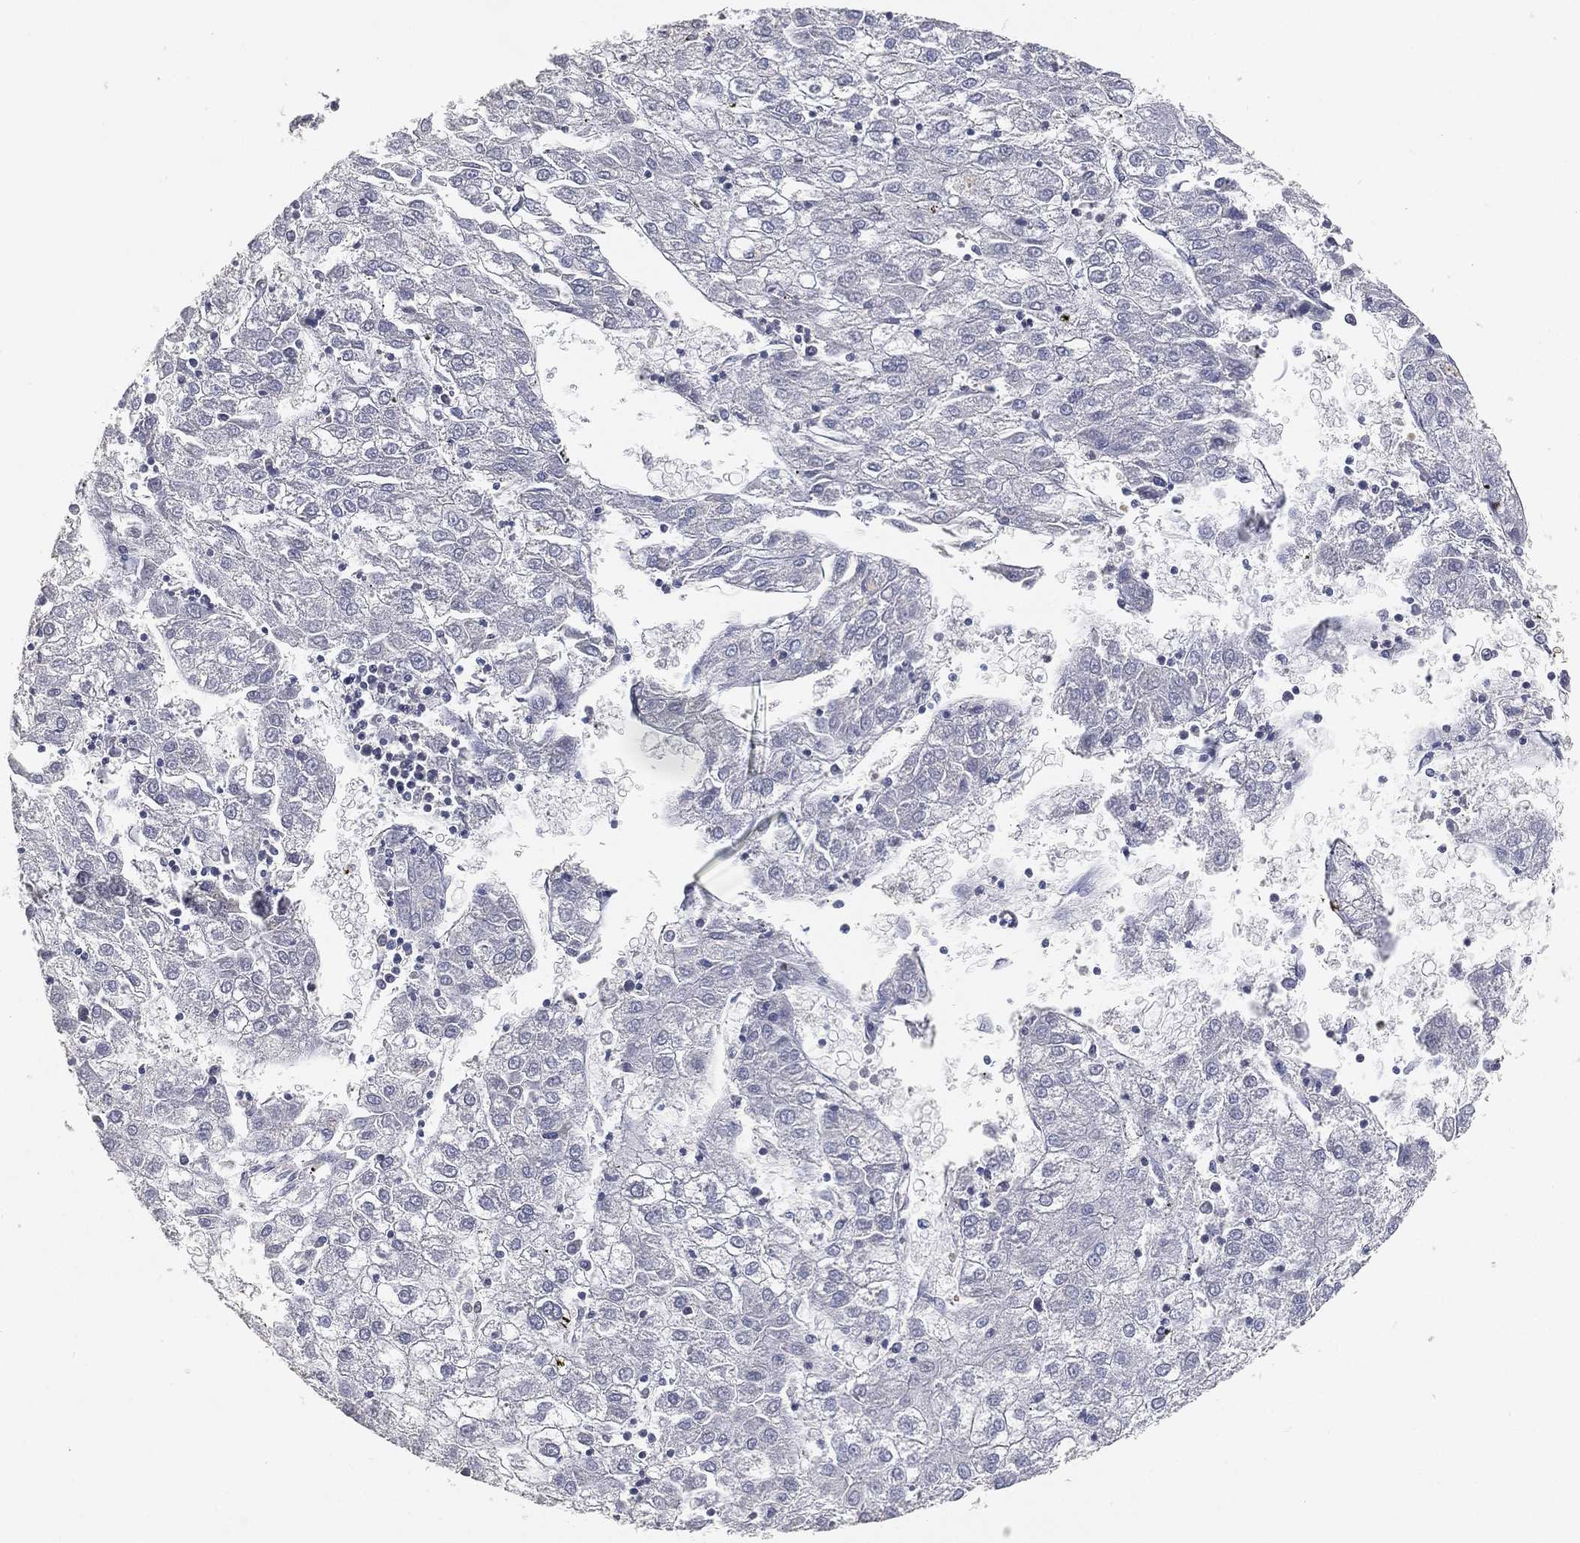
{"staining": {"intensity": "negative", "quantity": "none", "location": "none"}, "tissue": "liver cancer", "cell_type": "Tumor cells", "image_type": "cancer", "snomed": [{"axis": "morphology", "description": "Carcinoma, Hepatocellular, NOS"}, {"axis": "topography", "description": "Liver"}], "caption": "IHC histopathology image of liver cancer stained for a protein (brown), which shows no positivity in tumor cells.", "gene": "CRTC3", "patient": {"sex": "male", "age": 72}}